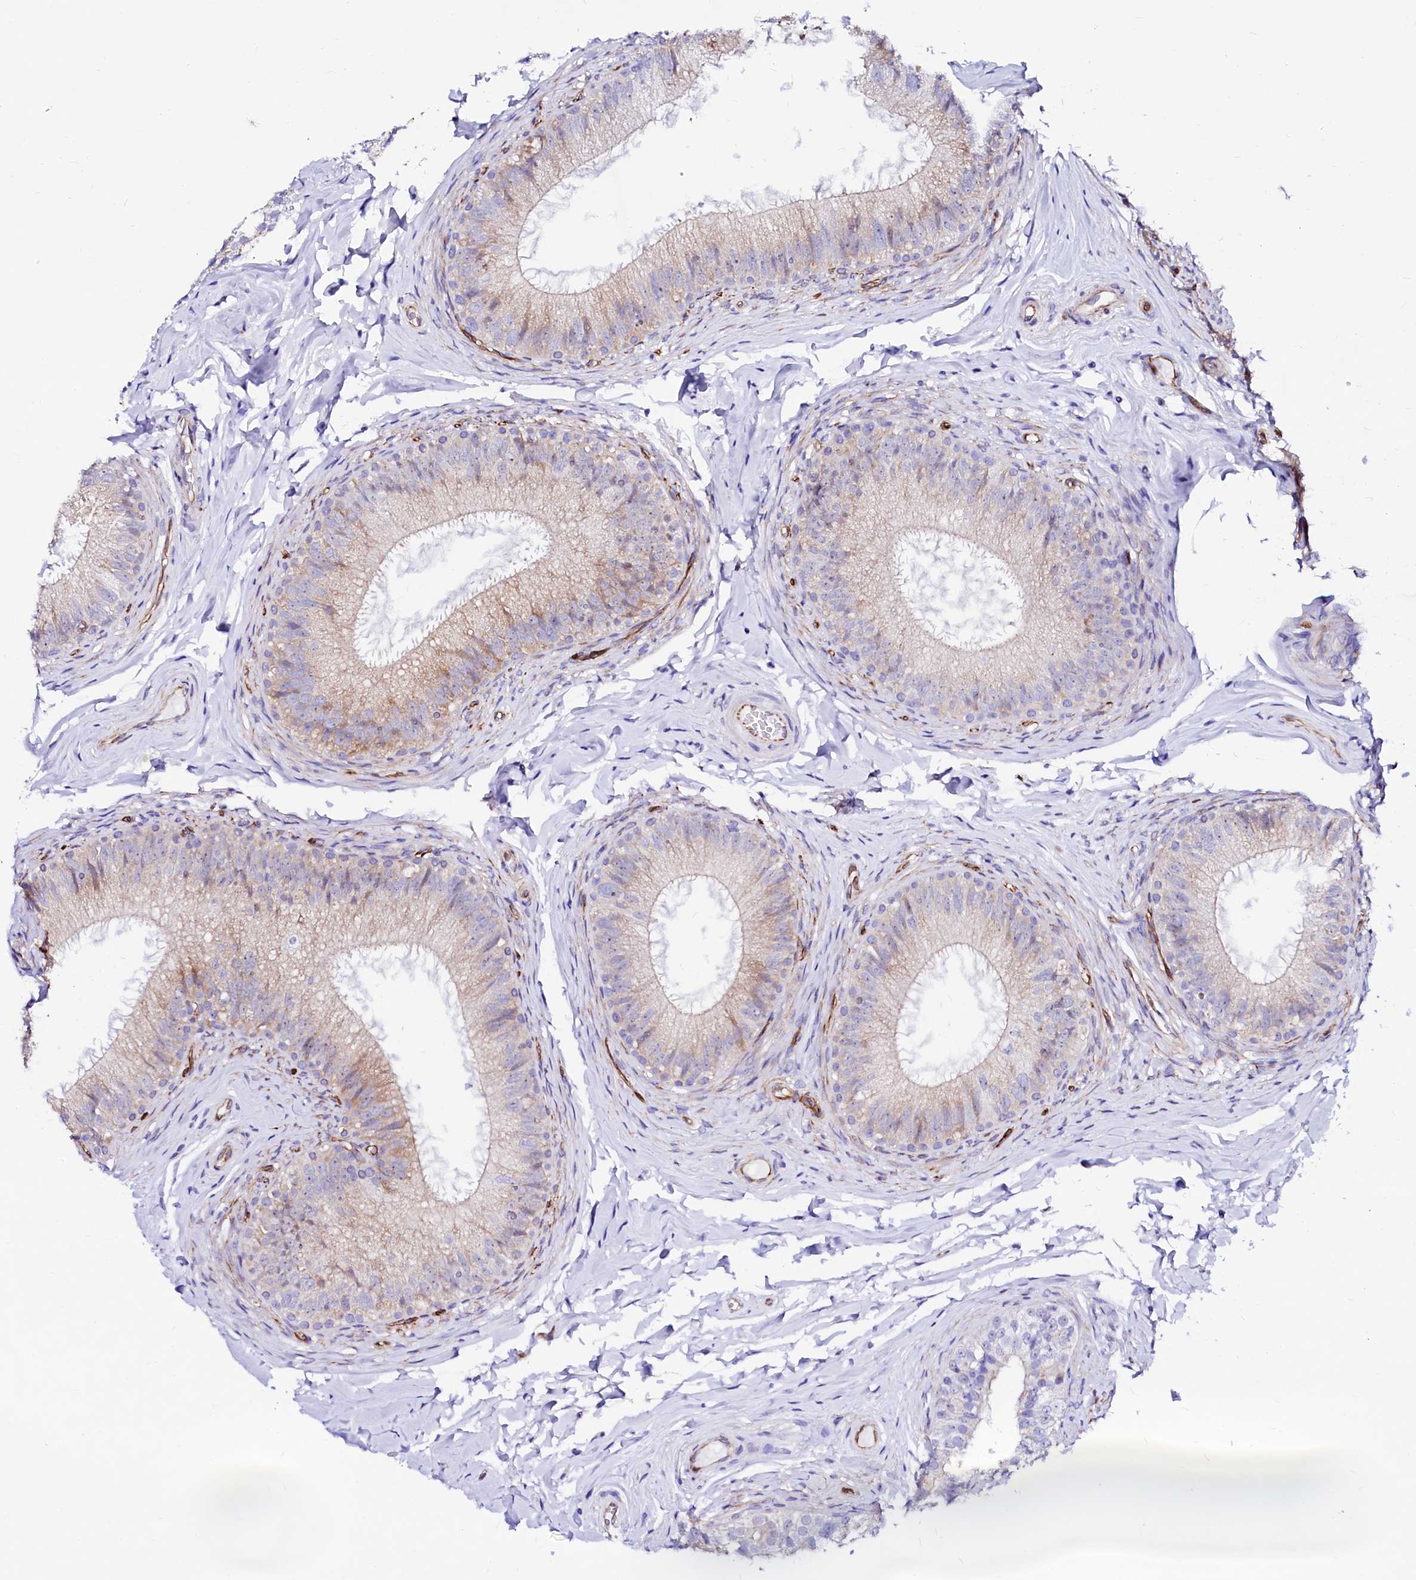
{"staining": {"intensity": "moderate", "quantity": "<25%", "location": "cytoplasmic/membranous,nuclear"}, "tissue": "epididymis", "cell_type": "Glandular cells", "image_type": "normal", "snomed": [{"axis": "morphology", "description": "Normal tissue, NOS"}, {"axis": "topography", "description": "Epididymis"}], "caption": "Immunohistochemical staining of benign human epididymis demonstrates <25% levels of moderate cytoplasmic/membranous,nuclear protein positivity in about <25% of glandular cells.", "gene": "SFR1", "patient": {"sex": "male", "age": 49}}